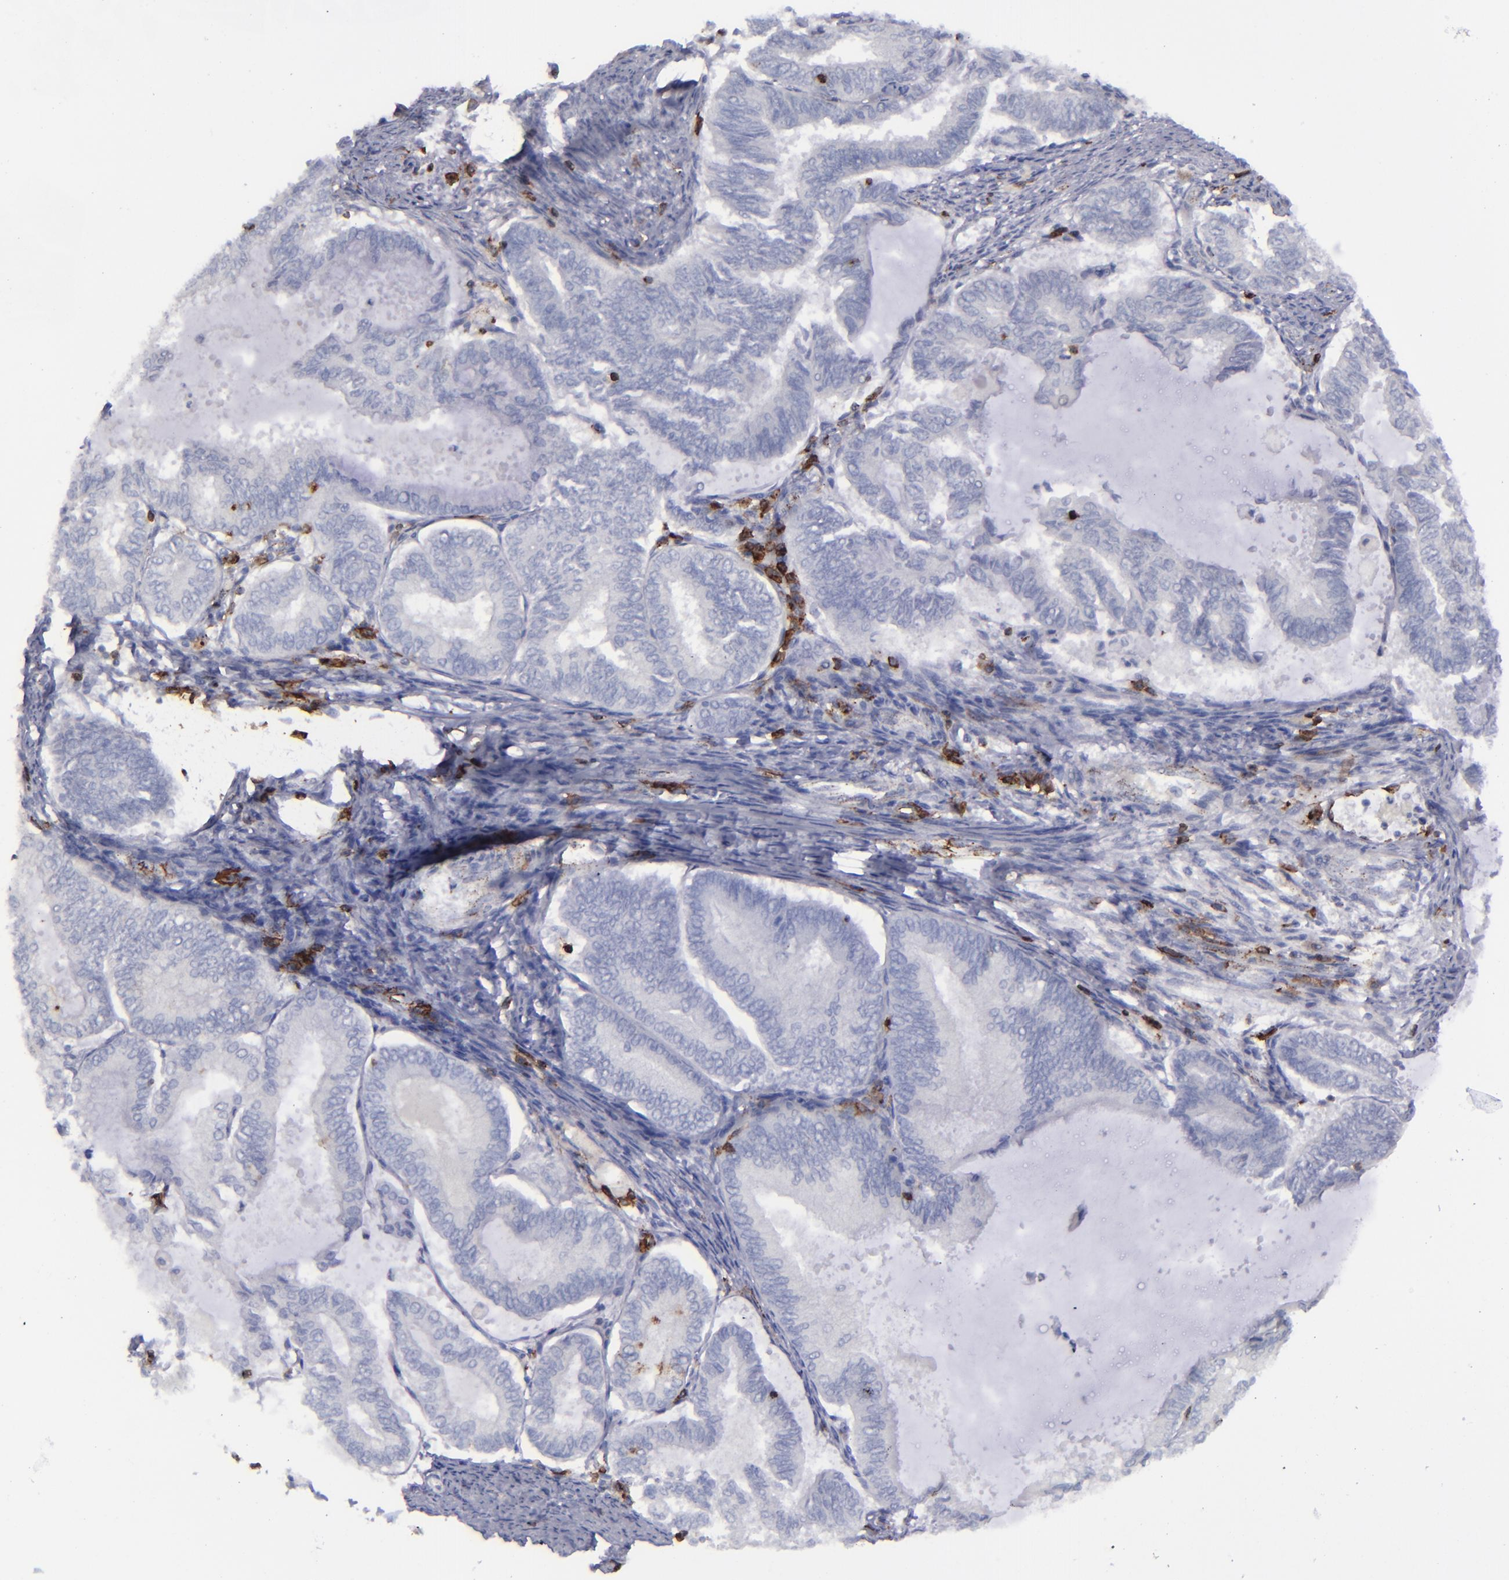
{"staining": {"intensity": "negative", "quantity": "none", "location": "none"}, "tissue": "endometrial cancer", "cell_type": "Tumor cells", "image_type": "cancer", "snomed": [{"axis": "morphology", "description": "Adenocarcinoma, NOS"}, {"axis": "topography", "description": "Endometrium"}], "caption": "Tumor cells show no significant expression in endometrial adenocarcinoma.", "gene": "CD27", "patient": {"sex": "female", "age": 86}}